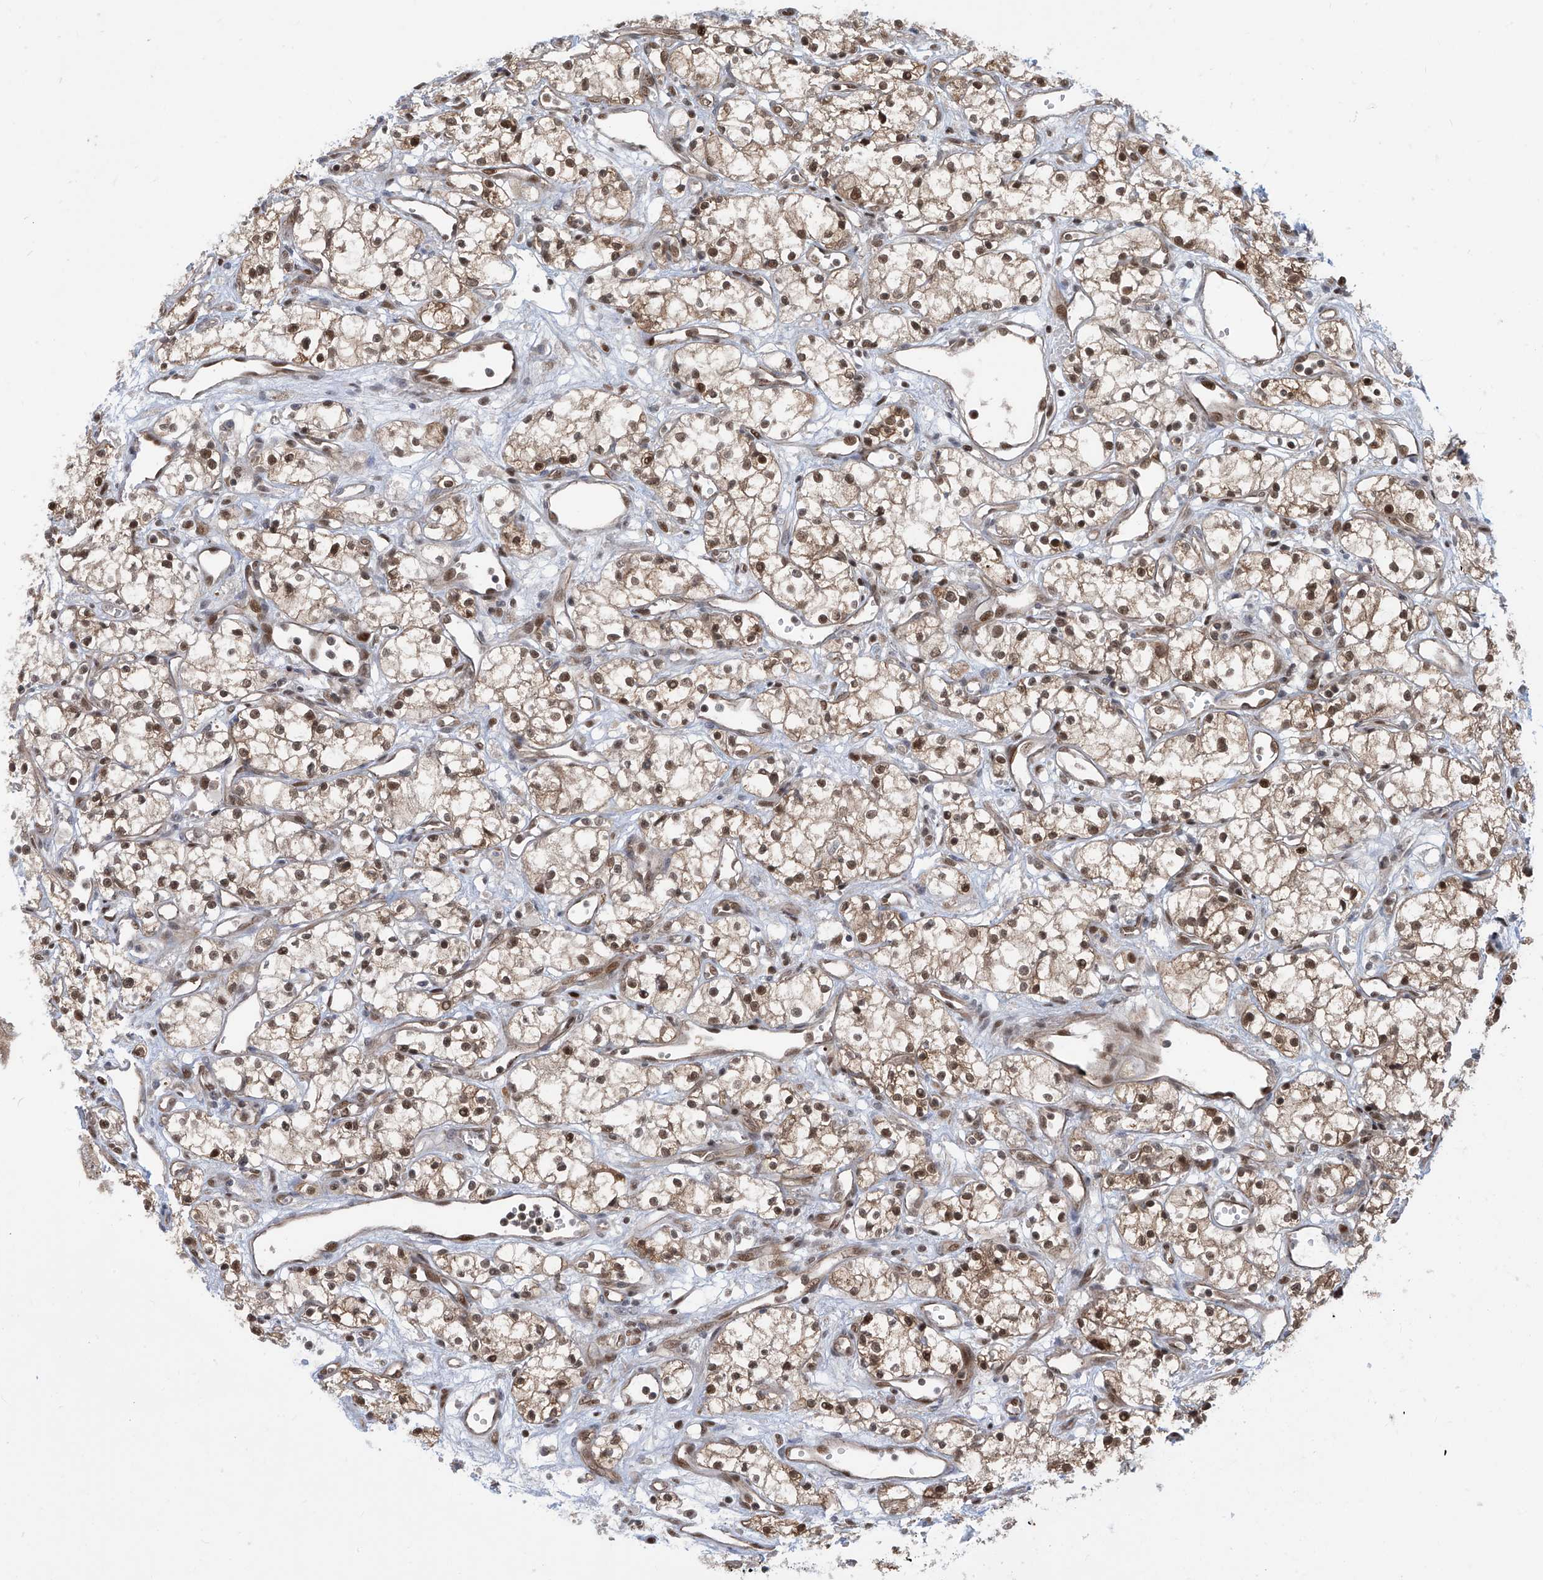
{"staining": {"intensity": "moderate", "quantity": ">75%", "location": "cytoplasmic/membranous,nuclear"}, "tissue": "renal cancer", "cell_type": "Tumor cells", "image_type": "cancer", "snomed": [{"axis": "morphology", "description": "Adenocarcinoma, NOS"}, {"axis": "topography", "description": "Kidney"}], "caption": "Renal adenocarcinoma was stained to show a protein in brown. There is medium levels of moderate cytoplasmic/membranous and nuclear expression in approximately >75% of tumor cells.", "gene": "LAGE3", "patient": {"sex": "male", "age": 59}}